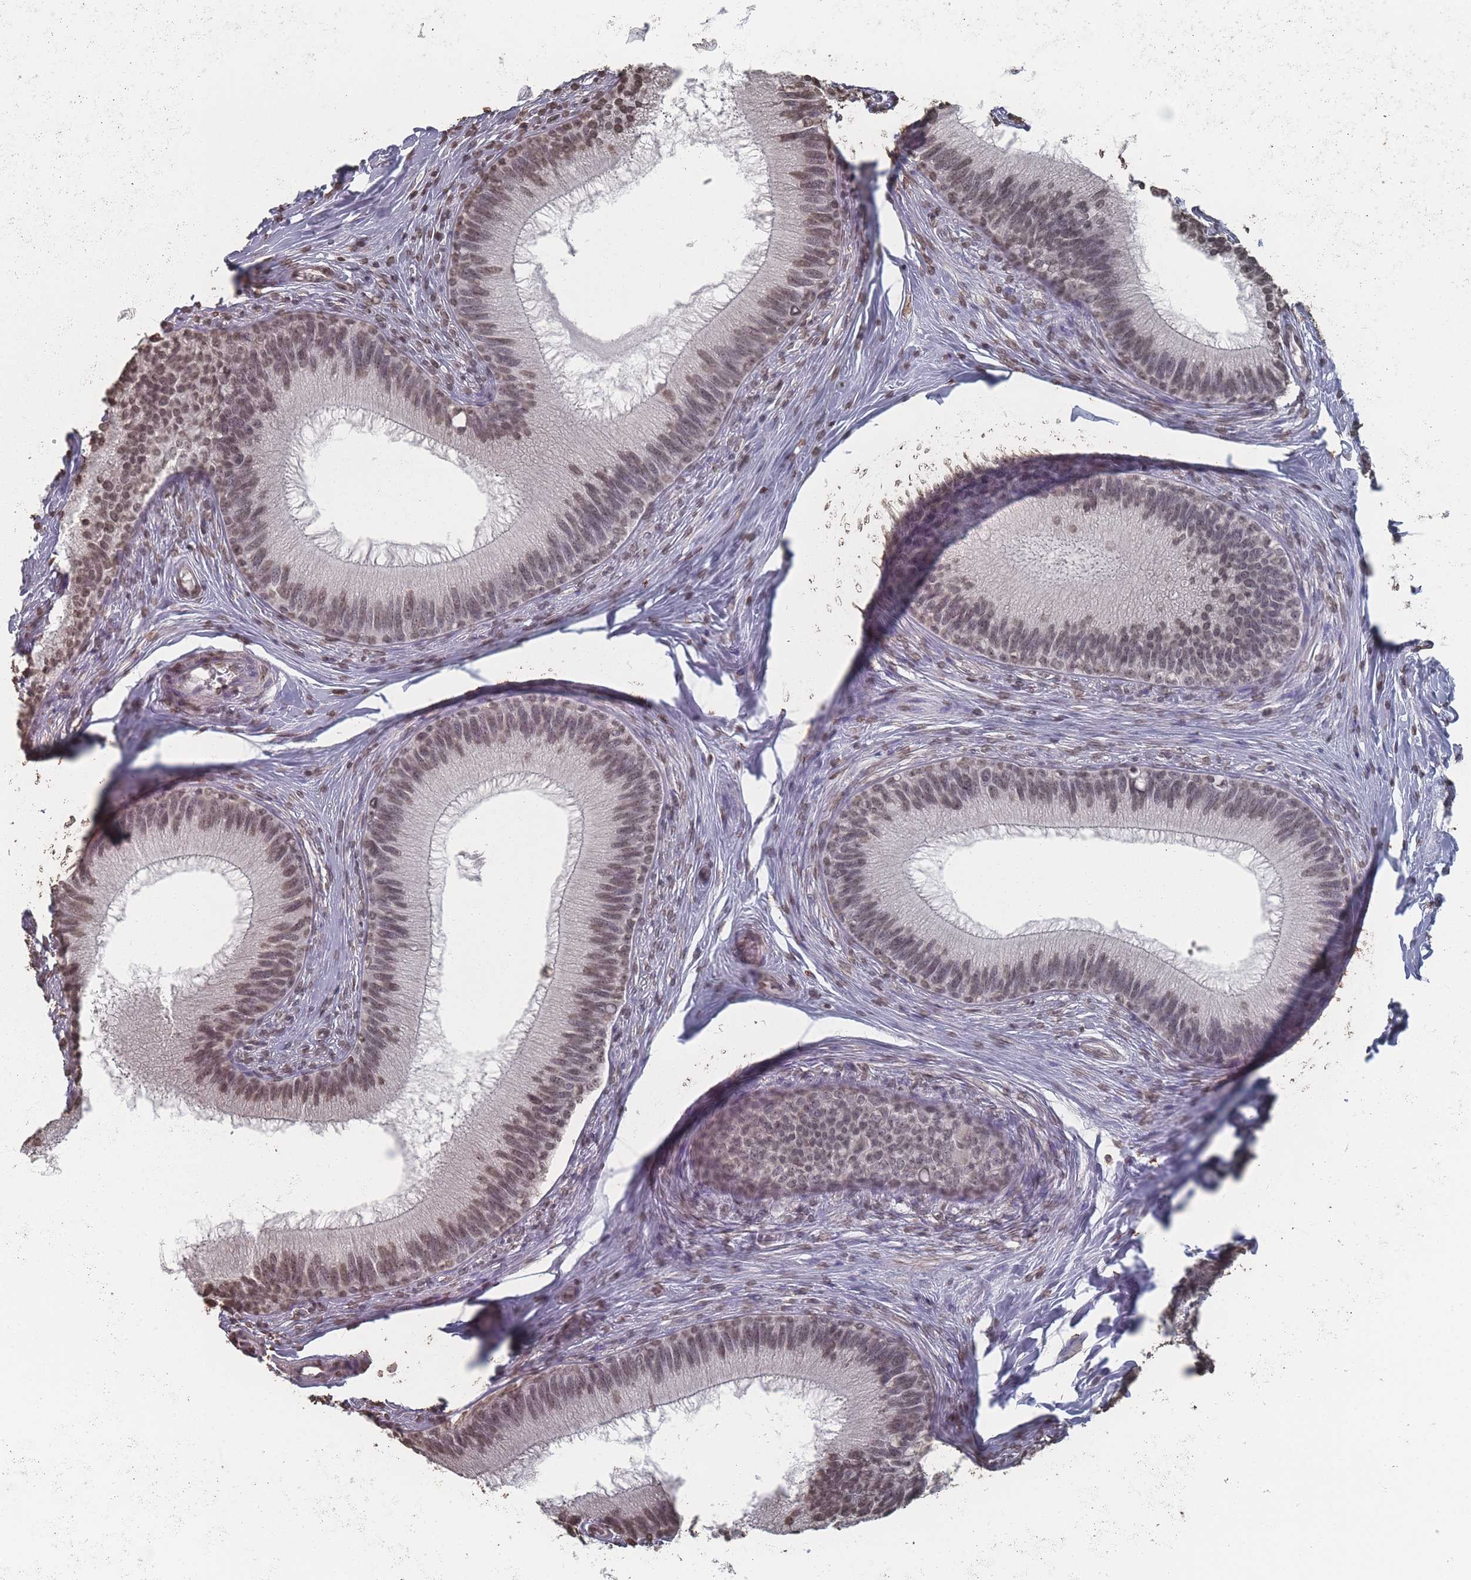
{"staining": {"intensity": "moderate", "quantity": "25%-75%", "location": "nuclear"}, "tissue": "epididymis", "cell_type": "Glandular cells", "image_type": "normal", "snomed": [{"axis": "morphology", "description": "Normal tissue, NOS"}, {"axis": "topography", "description": "Epididymis"}], "caption": "Immunohistochemistry micrograph of benign epididymis: human epididymis stained using immunohistochemistry (IHC) shows medium levels of moderate protein expression localized specifically in the nuclear of glandular cells, appearing as a nuclear brown color.", "gene": "PLEKHG5", "patient": {"sex": "male", "age": 27}}